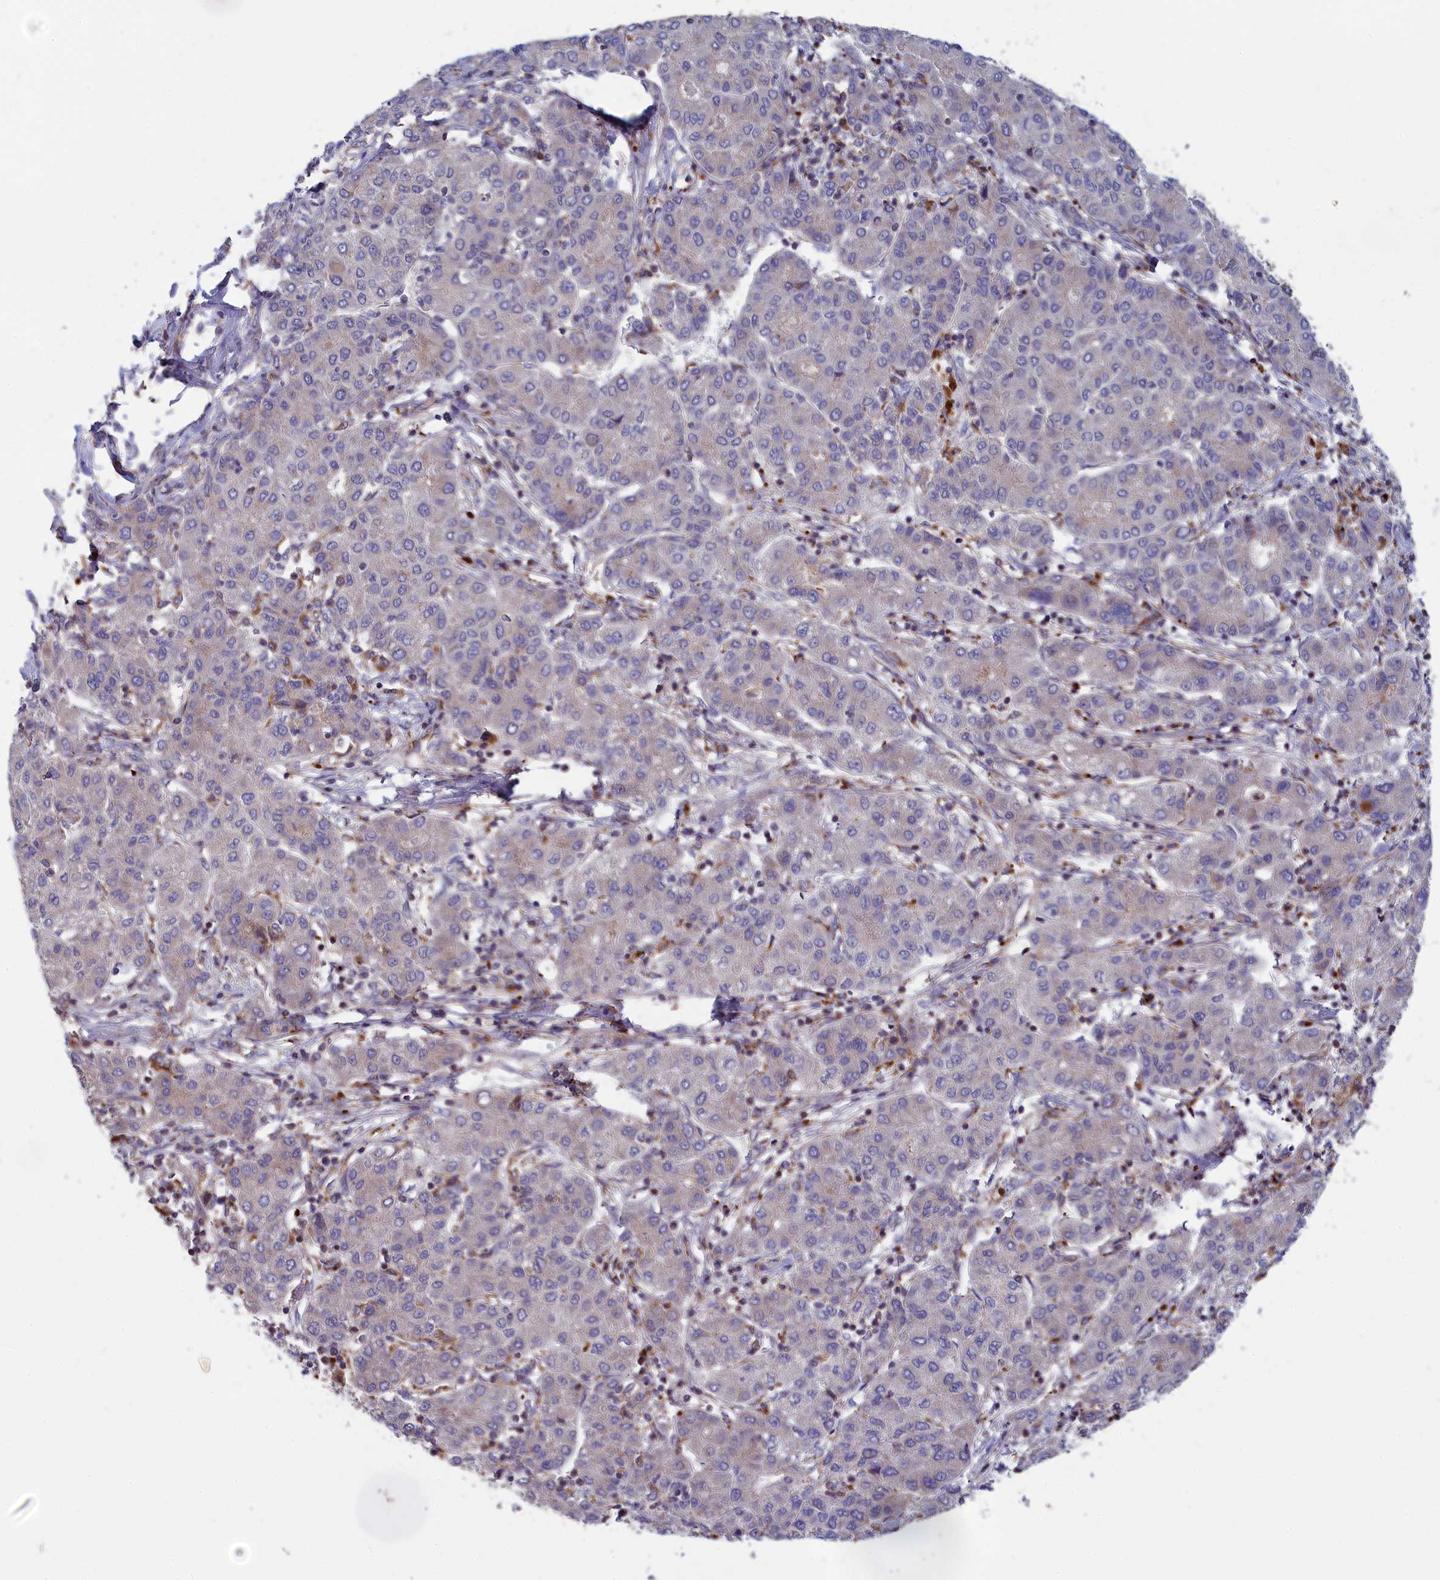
{"staining": {"intensity": "negative", "quantity": "none", "location": "none"}, "tissue": "liver cancer", "cell_type": "Tumor cells", "image_type": "cancer", "snomed": [{"axis": "morphology", "description": "Carcinoma, Hepatocellular, NOS"}, {"axis": "topography", "description": "Liver"}], "caption": "This is an IHC histopathology image of liver cancer. There is no staining in tumor cells.", "gene": "BLTP2", "patient": {"sex": "male", "age": 65}}